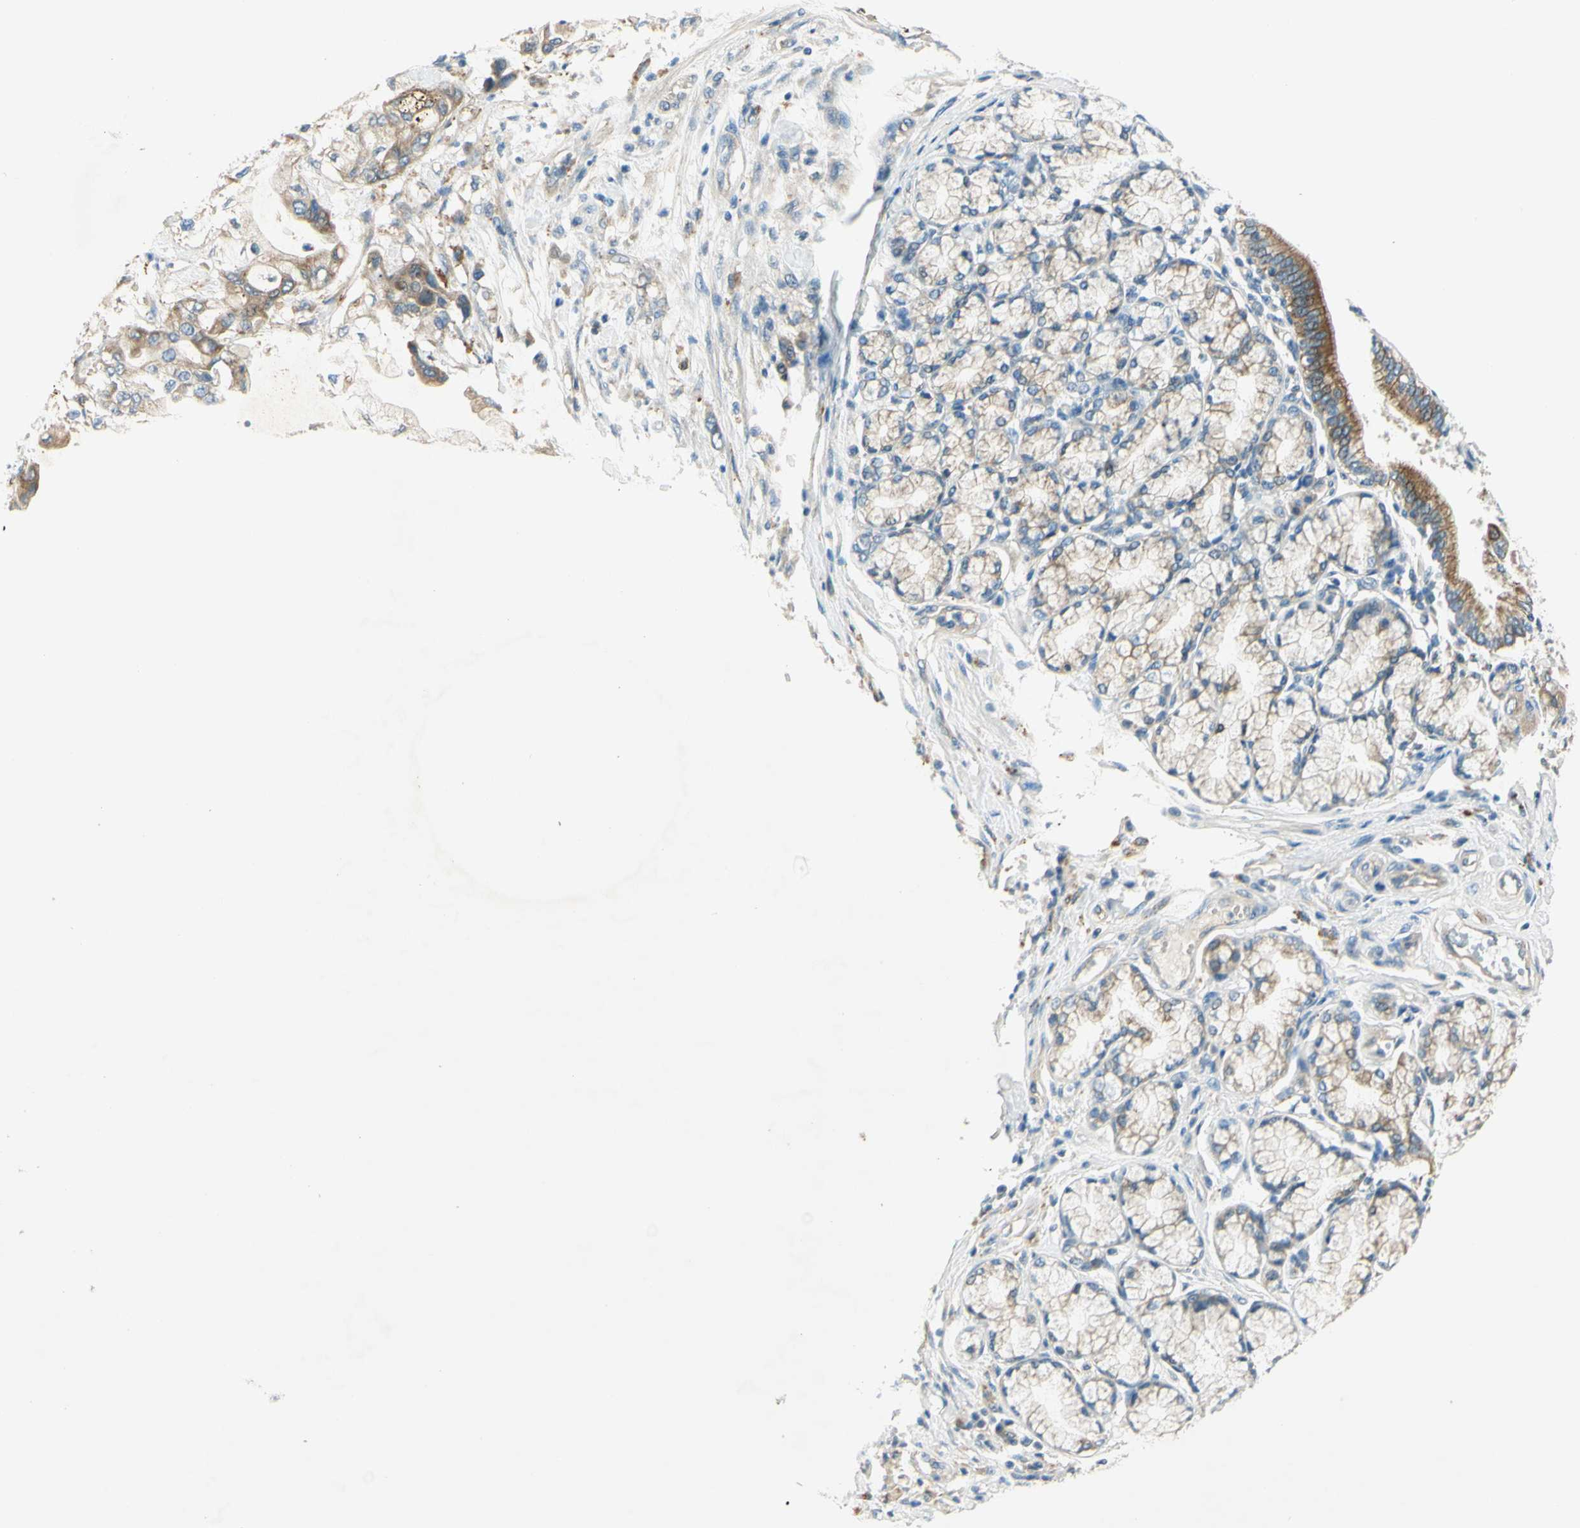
{"staining": {"intensity": "weak", "quantity": ">75%", "location": "cytoplasmic/membranous"}, "tissue": "pancreatic cancer", "cell_type": "Tumor cells", "image_type": "cancer", "snomed": [{"axis": "morphology", "description": "Adenocarcinoma, NOS"}, {"axis": "morphology", "description": "Adenocarcinoma, metastatic, NOS"}, {"axis": "topography", "description": "Lymph node"}, {"axis": "topography", "description": "Pancreas"}, {"axis": "topography", "description": "Duodenum"}], "caption": "IHC (DAB (3,3'-diaminobenzidine)) staining of human adenocarcinoma (pancreatic) demonstrates weak cytoplasmic/membranous protein positivity in about >75% of tumor cells.", "gene": "LAMA3", "patient": {"sex": "female", "age": 64}}